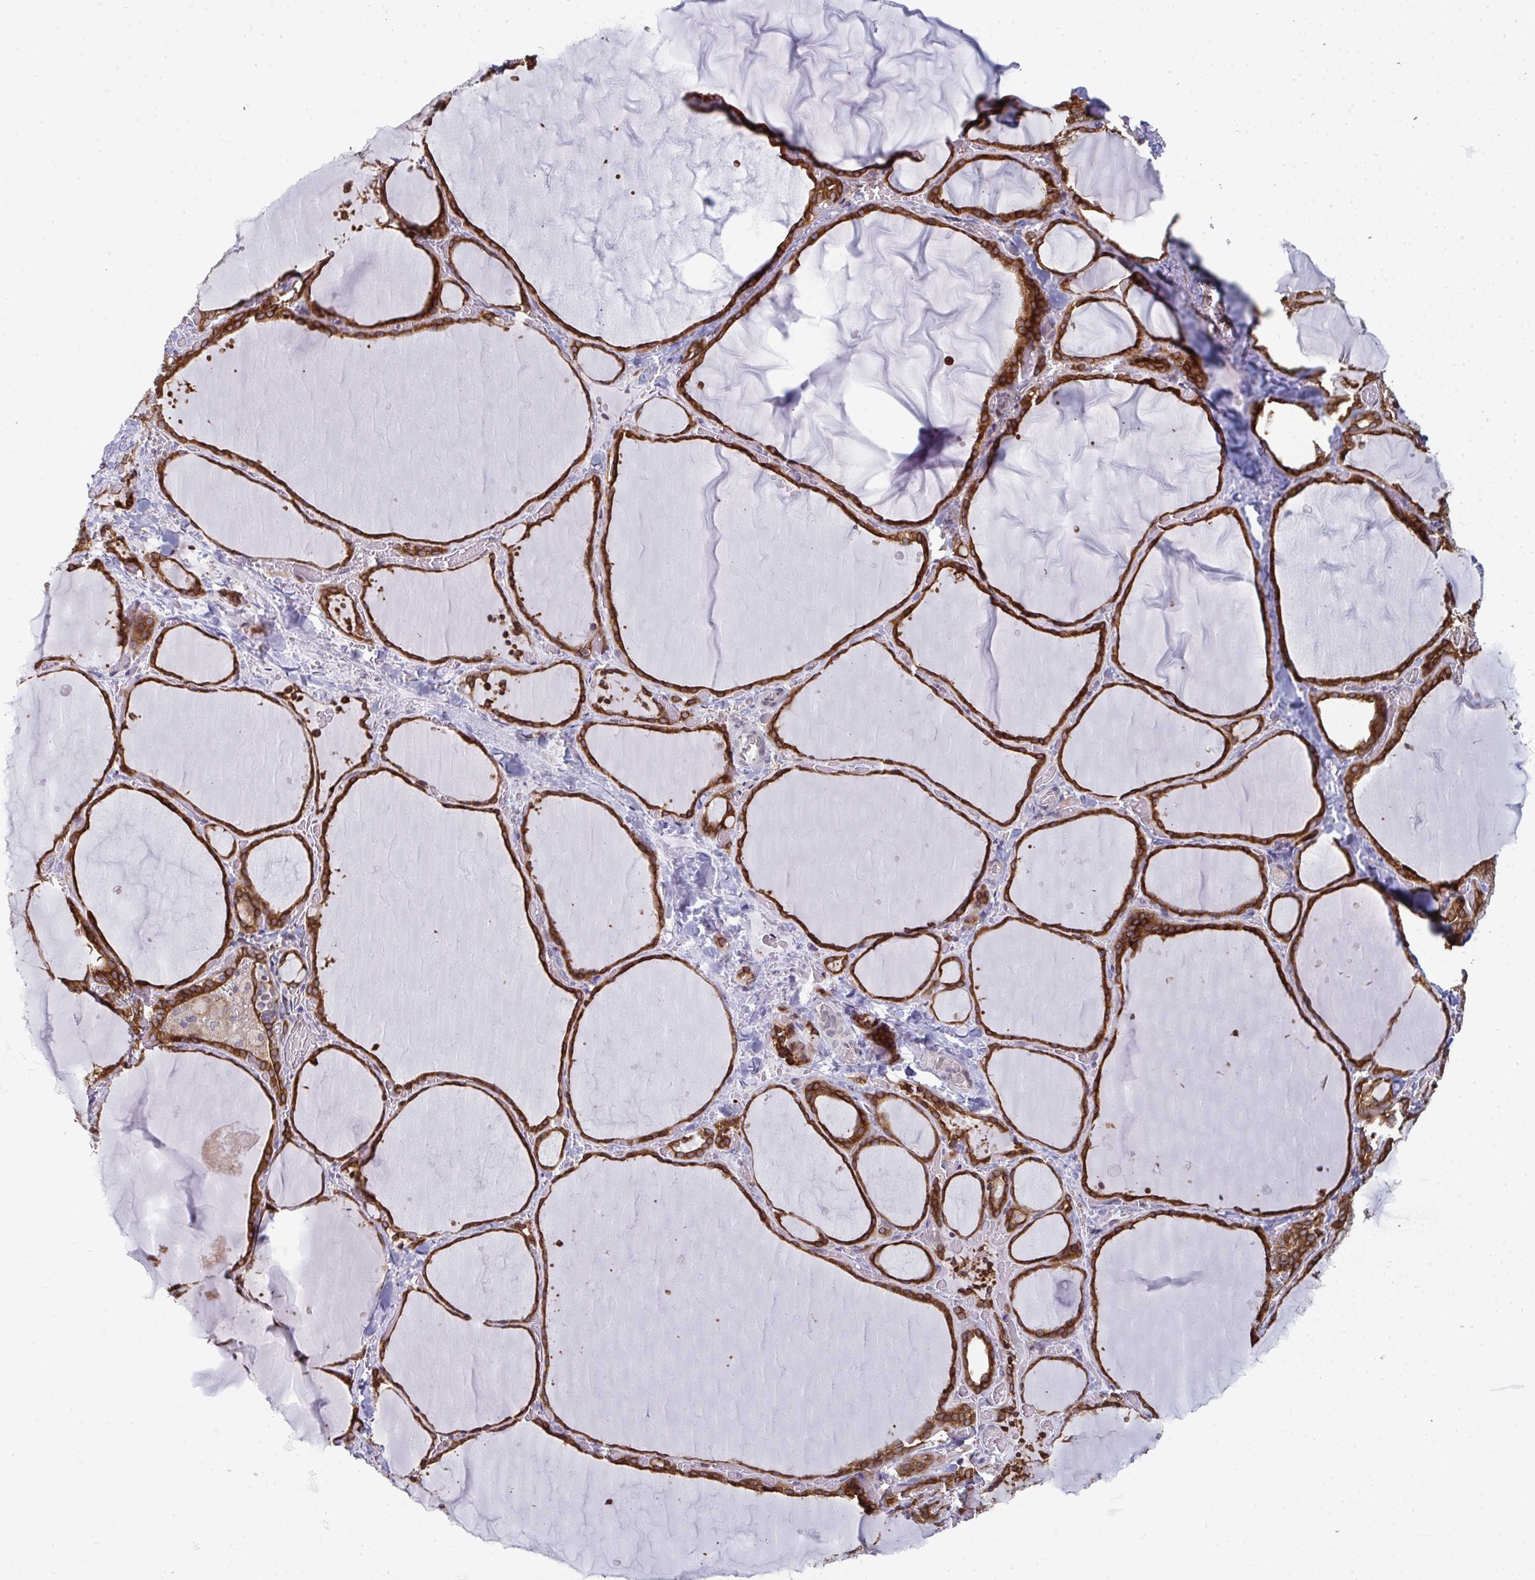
{"staining": {"intensity": "strong", "quantity": ">75%", "location": "cytoplasmic/membranous"}, "tissue": "thyroid gland", "cell_type": "Glandular cells", "image_type": "normal", "snomed": [{"axis": "morphology", "description": "Normal tissue, NOS"}, {"axis": "topography", "description": "Thyroid gland"}], "caption": "An immunohistochemistry (IHC) image of benign tissue is shown. Protein staining in brown highlights strong cytoplasmic/membranous positivity in thyroid gland within glandular cells. The protein of interest is stained brown, and the nuclei are stained in blue (DAB IHC with brightfield microscopy, high magnification).", "gene": "LYSMD4", "patient": {"sex": "female", "age": 36}}